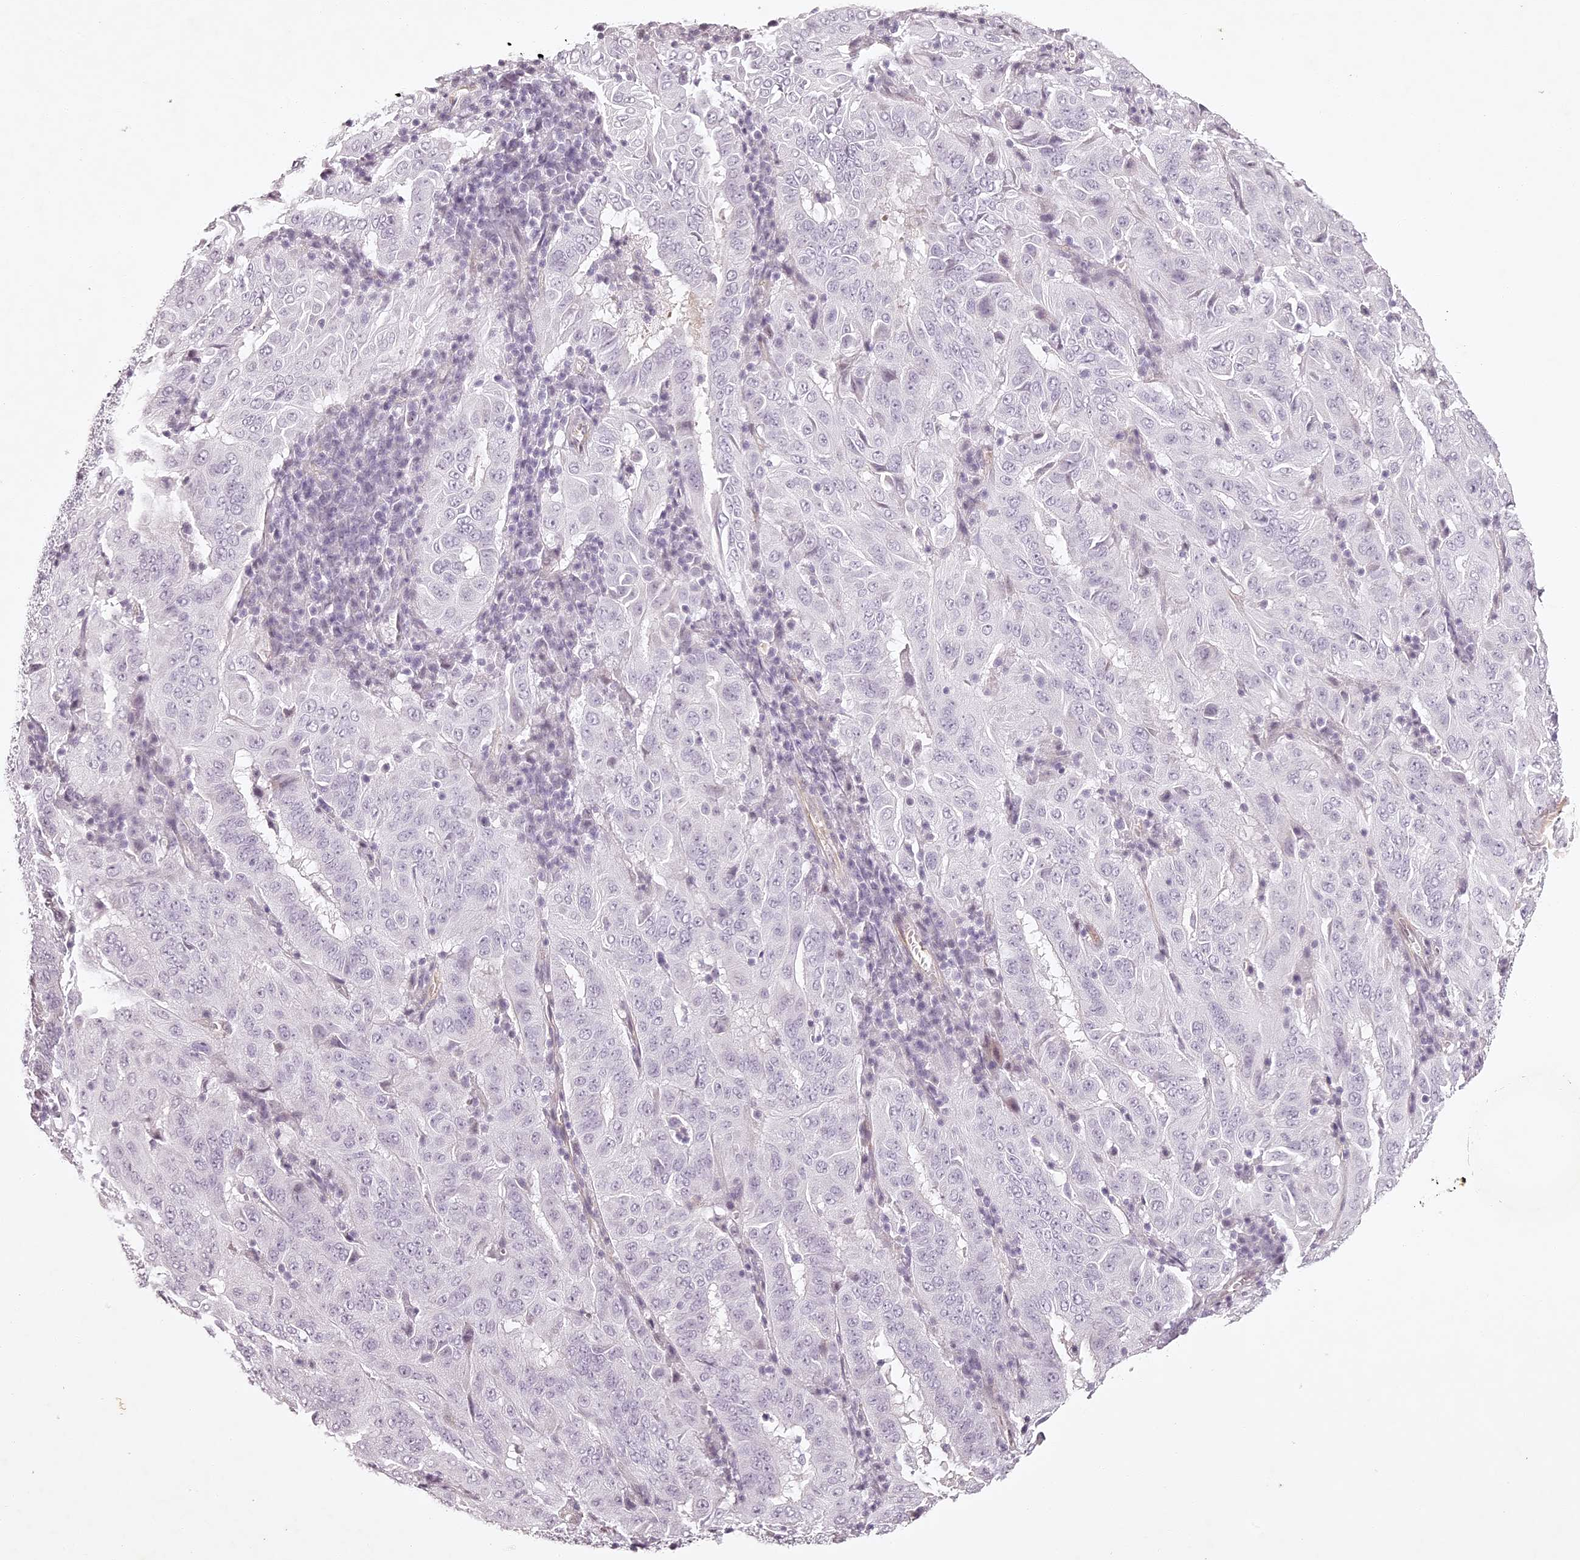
{"staining": {"intensity": "negative", "quantity": "none", "location": "none"}, "tissue": "pancreatic cancer", "cell_type": "Tumor cells", "image_type": "cancer", "snomed": [{"axis": "morphology", "description": "Adenocarcinoma, NOS"}, {"axis": "topography", "description": "Pancreas"}], "caption": "The image displays no significant expression in tumor cells of adenocarcinoma (pancreatic).", "gene": "ELAPOR1", "patient": {"sex": "male", "age": 63}}